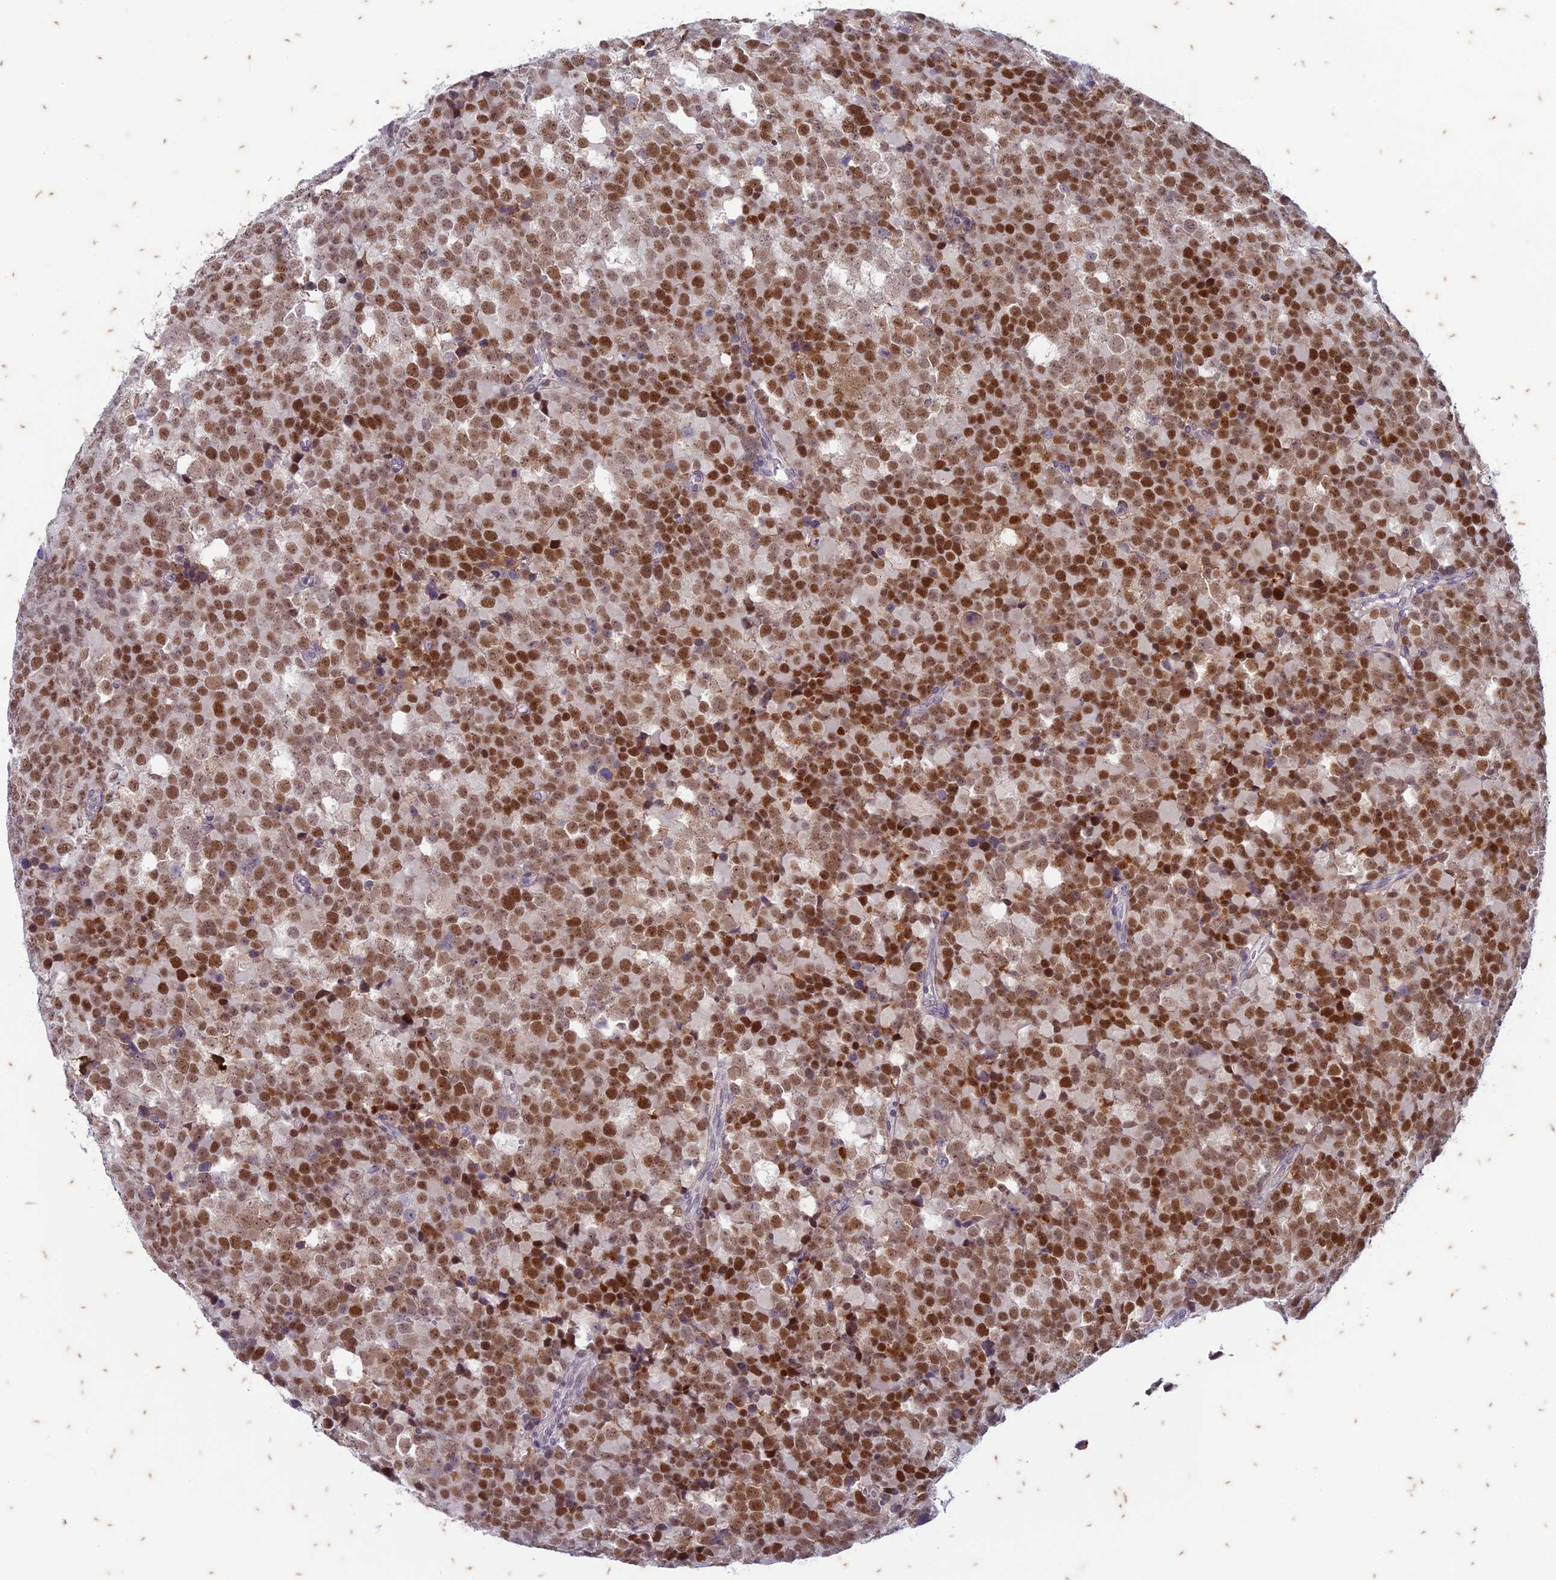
{"staining": {"intensity": "strong", "quantity": ">75%", "location": "nuclear"}, "tissue": "testis cancer", "cell_type": "Tumor cells", "image_type": "cancer", "snomed": [{"axis": "morphology", "description": "Seminoma, NOS"}, {"axis": "topography", "description": "Testis"}], "caption": "A brown stain labels strong nuclear positivity of a protein in seminoma (testis) tumor cells.", "gene": "PABPN1L", "patient": {"sex": "male", "age": 71}}